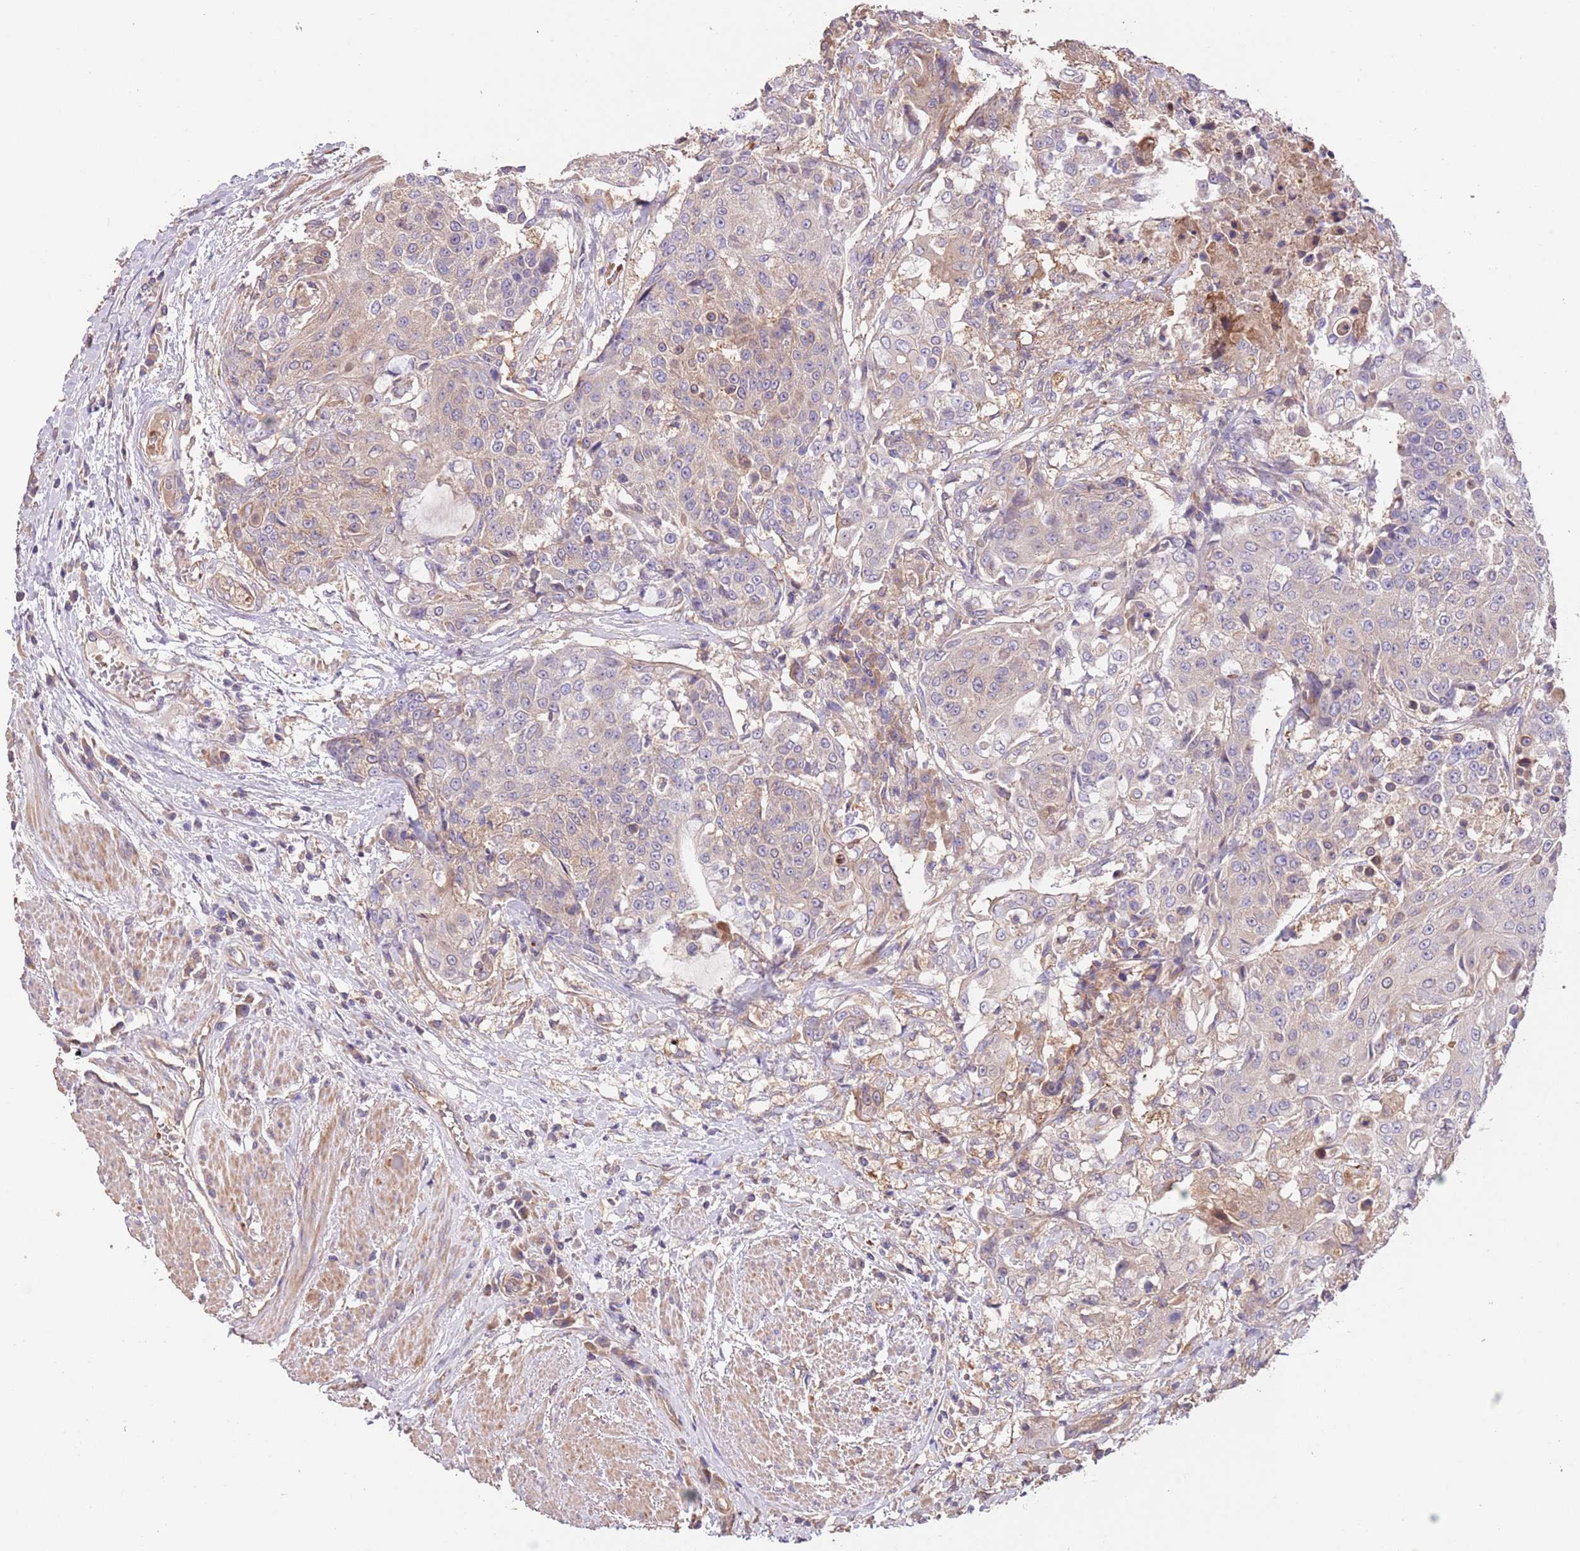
{"staining": {"intensity": "weak", "quantity": "<25%", "location": "cytoplasmic/membranous"}, "tissue": "urothelial cancer", "cell_type": "Tumor cells", "image_type": "cancer", "snomed": [{"axis": "morphology", "description": "Urothelial carcinoma, High grade"}, {"axis": "topography", "description": "Urinary bladder"}], "caption": "Urothelial carcinoma (high-grade) was stained to show a protein in brown. There is no significant staining in tumor cells. Brightfield microscopy of IHC stained with DAB (brown) and hematoxylin (blue), captured at high magnification.", "gene": "FAM89B", "patient": {"sex": "female", "age": 63}}